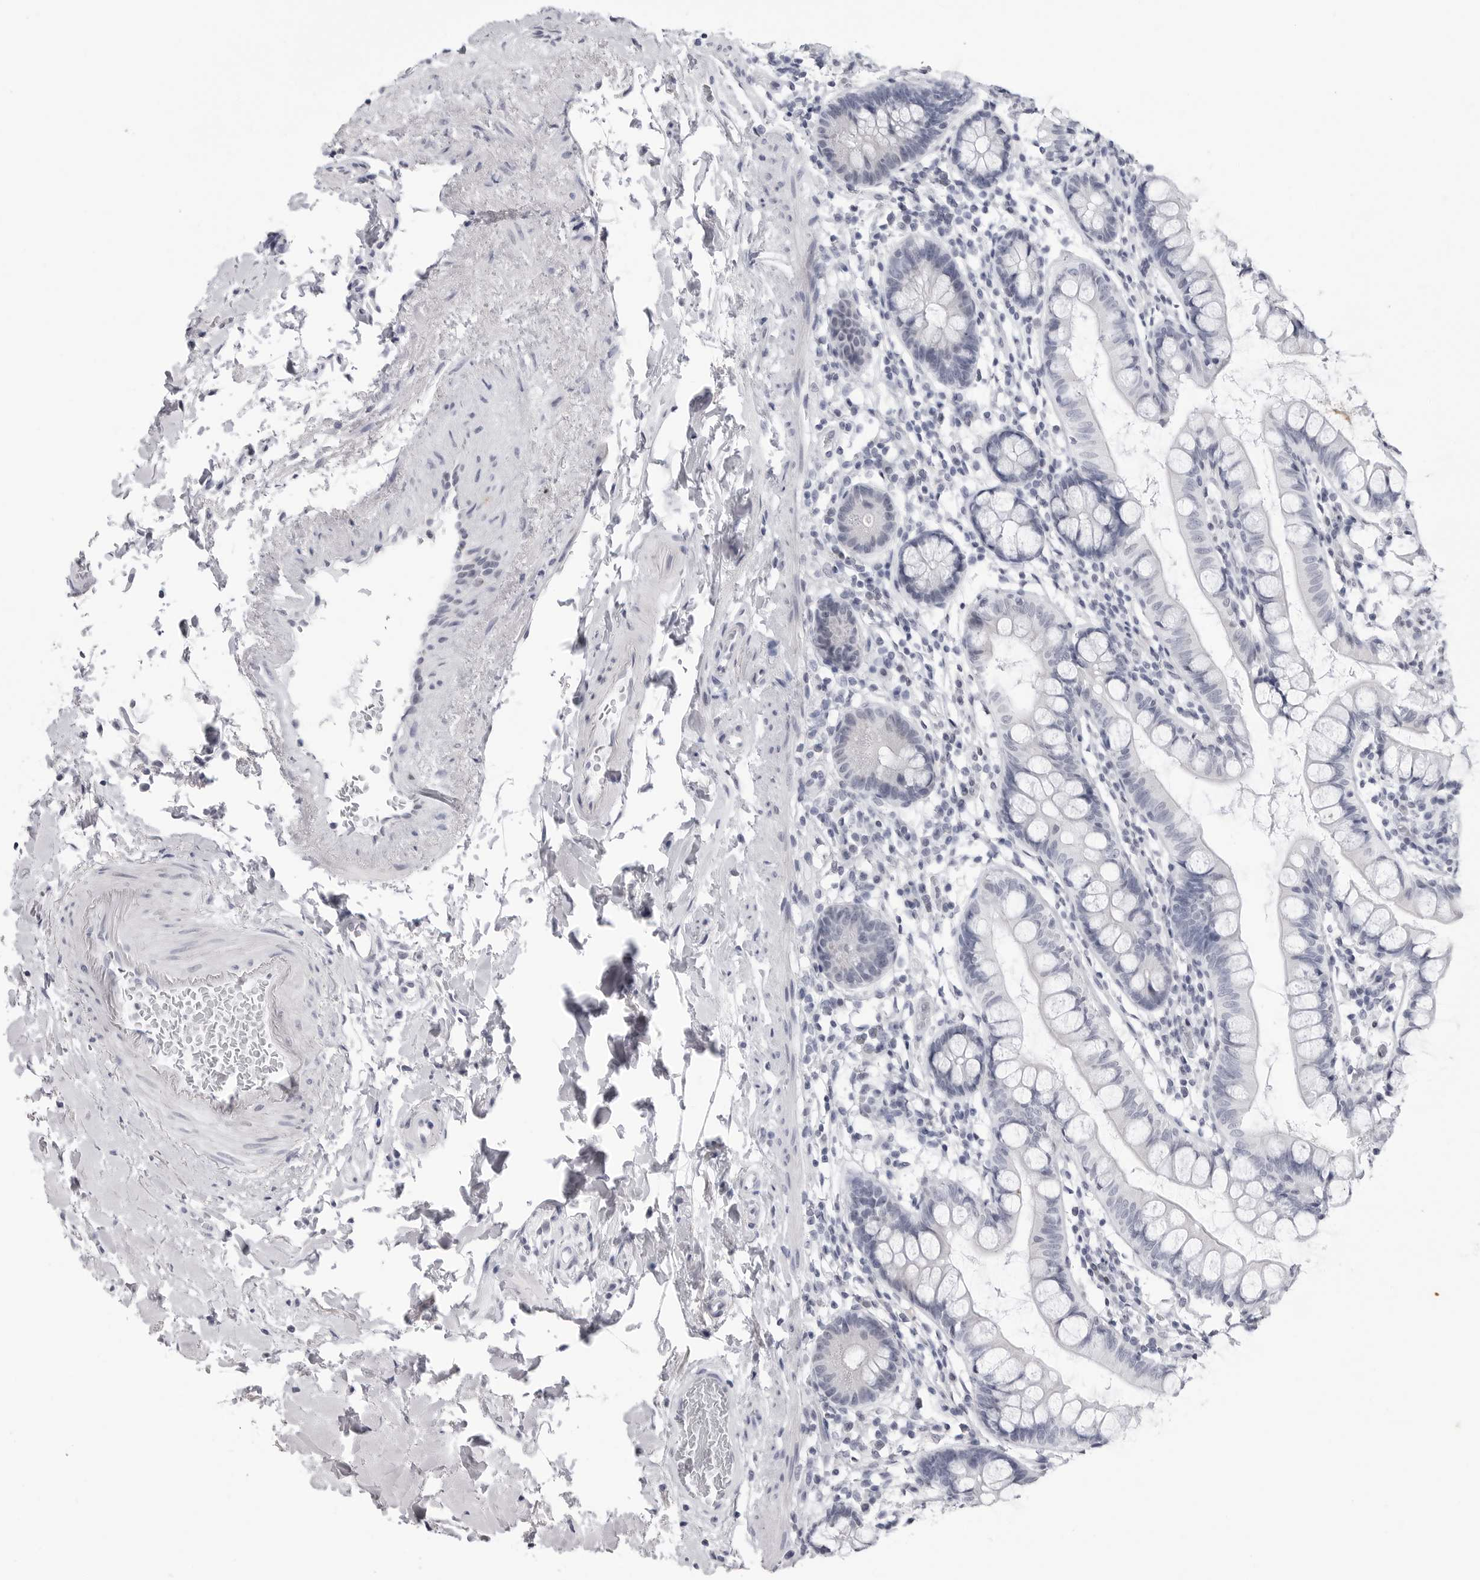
{"staining": {"intensity": "negative", "quantity": "none", "location": "none"}, "tissue": "small intestine", "cell_type": "Glandular cells", "image_type": "normal", "snomed": [{"axis": "morphology", "description": "Normal tissue, NOS"}, {"axis": "topography", "description": "Small intestine"}], "caption": "High power microscopy histopathology image of an IHC histopathology image of normal small intestine, revealing no significant staining in glandular cells.", "gene": "PGA3", "patient": {"sex": "female", "age": 84}}